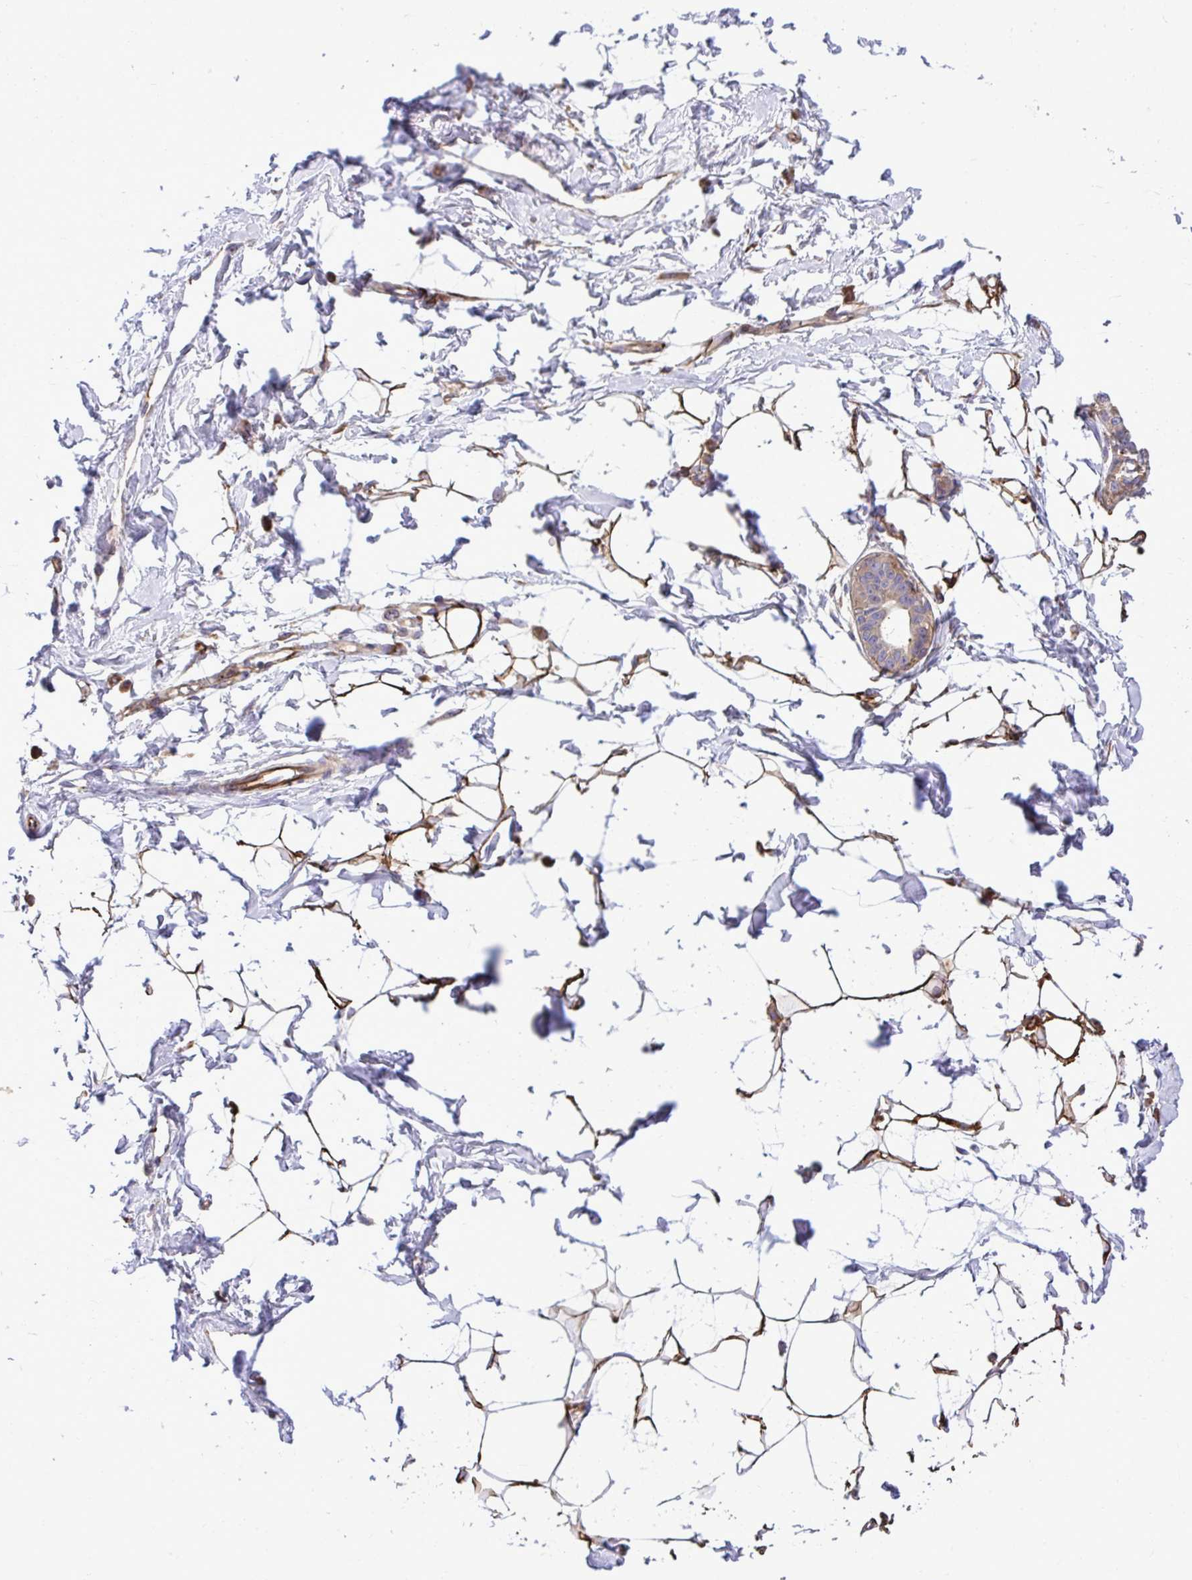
{"staining": {"intensity": "moderate", "quantity": "25%-75%", "location": "cytoplasmic/membranous"}, "tissue": "breast", "cell_type": "Adipocytes", "image_type": "normal", "snomed": [{"axis": "morphology", "description": "Normal tissue, NOS"}, {"axis": "topography", "description": "Breast"}], "caption": "Brown immunohistochemical staining in unremarkable breast reveals moderate cytoplasmic/membranous expression in approximately 25%-75% of adipocytes.", "gene": "PAIP2", "patient": {"sex": "female", "age": 45}}